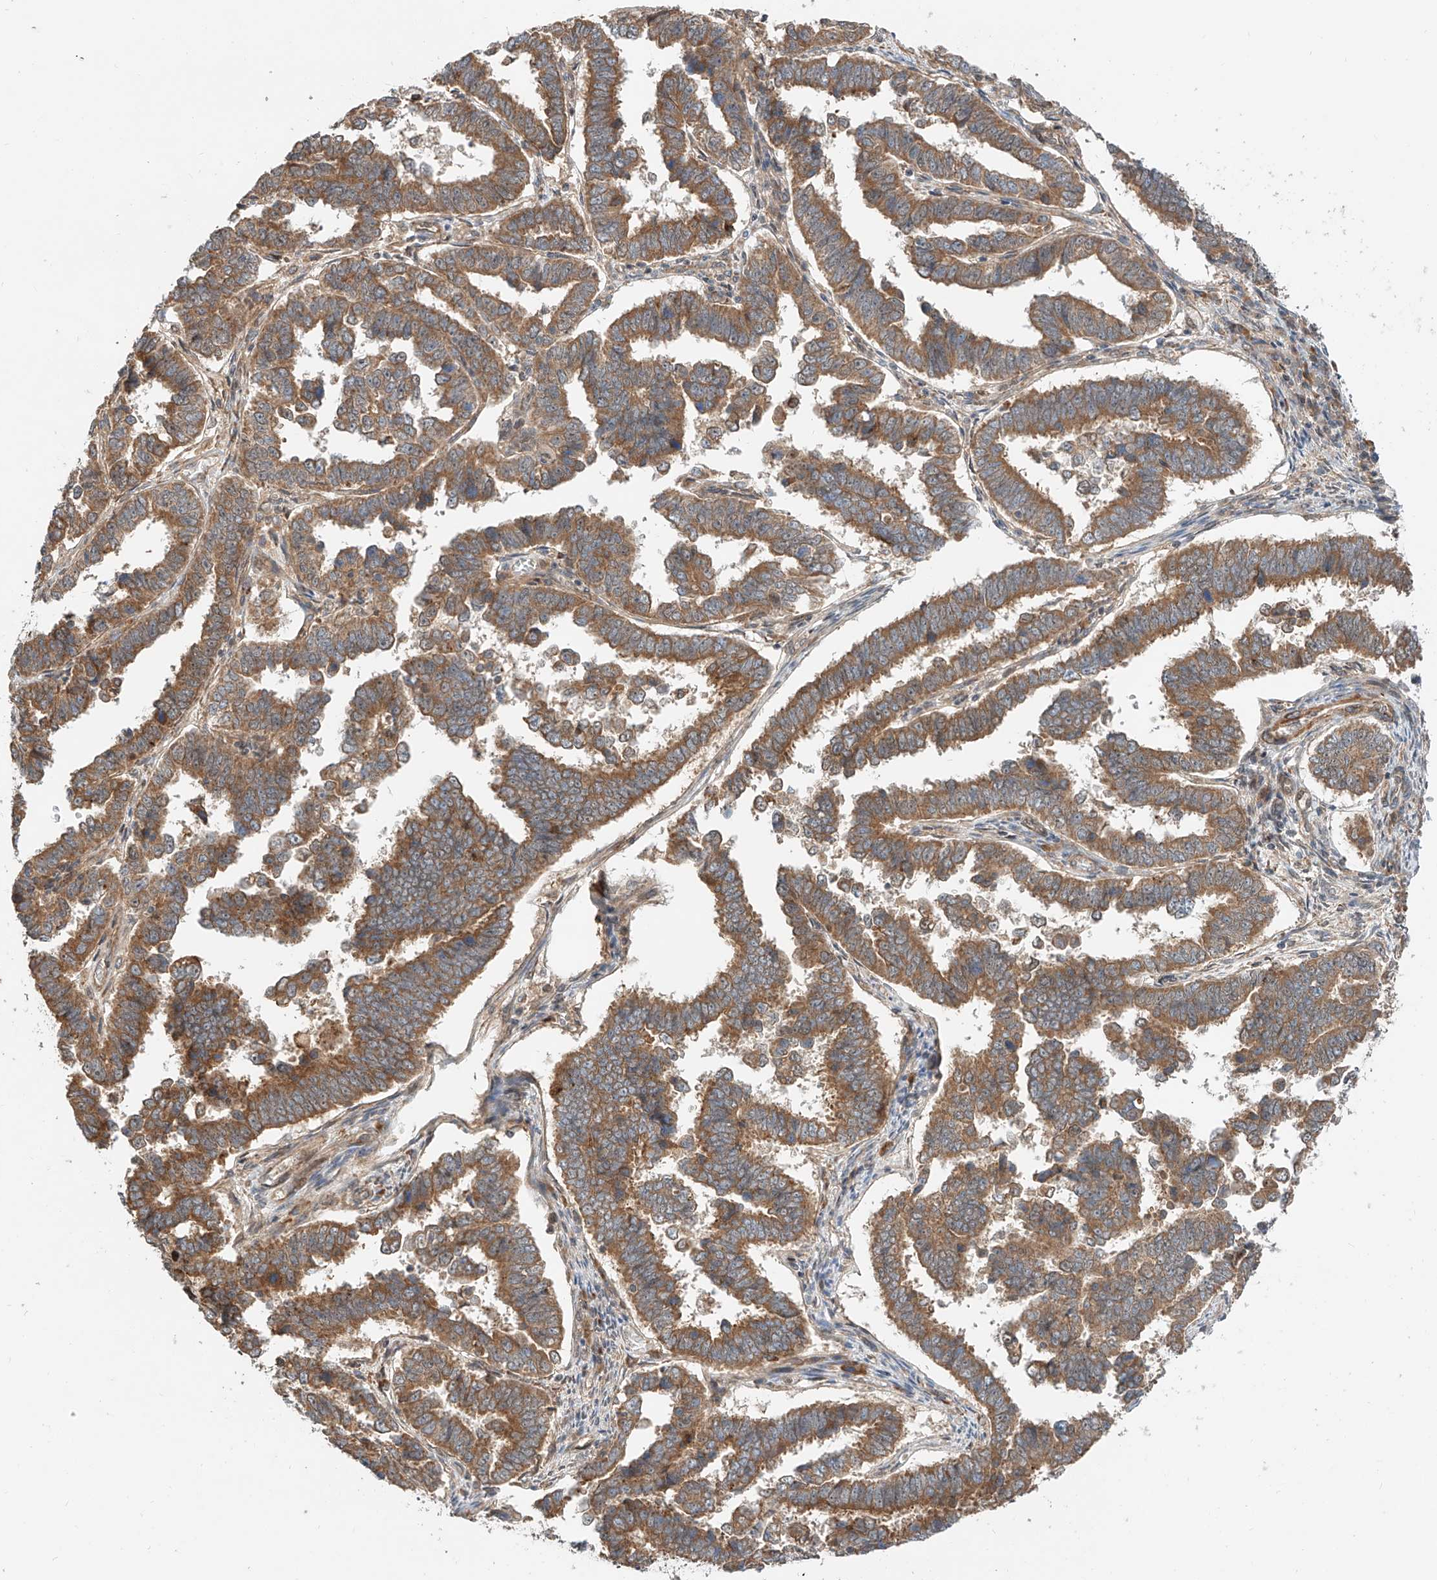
{"staining": {"intensity": "strong", "quantity": ">75%", "location": "cytoplasmic/membranous"}, "tissue": "endometrial cancer", "cell_type": "Tumor cells", "image_type": "cancer", "snomed": [{"axis": "morphology", "description": "Adenocarcinoma, NOS"}, {"axis": "topography", "description": "Endometrium"}], "caption": "Protein staining of endometrial adenocarcinoma tissue displays strong cytoplasmic/membranous expression in about >75% of tumor cells. The protein of interest is stained brown, and the nuclei are stained in blue (DAB (3,3'-diaminobenzidine) IHC with brightfield microscopy, high magnification).", "gene": "CPAMD8", "patient": {"sex": "female", "age": 75}}